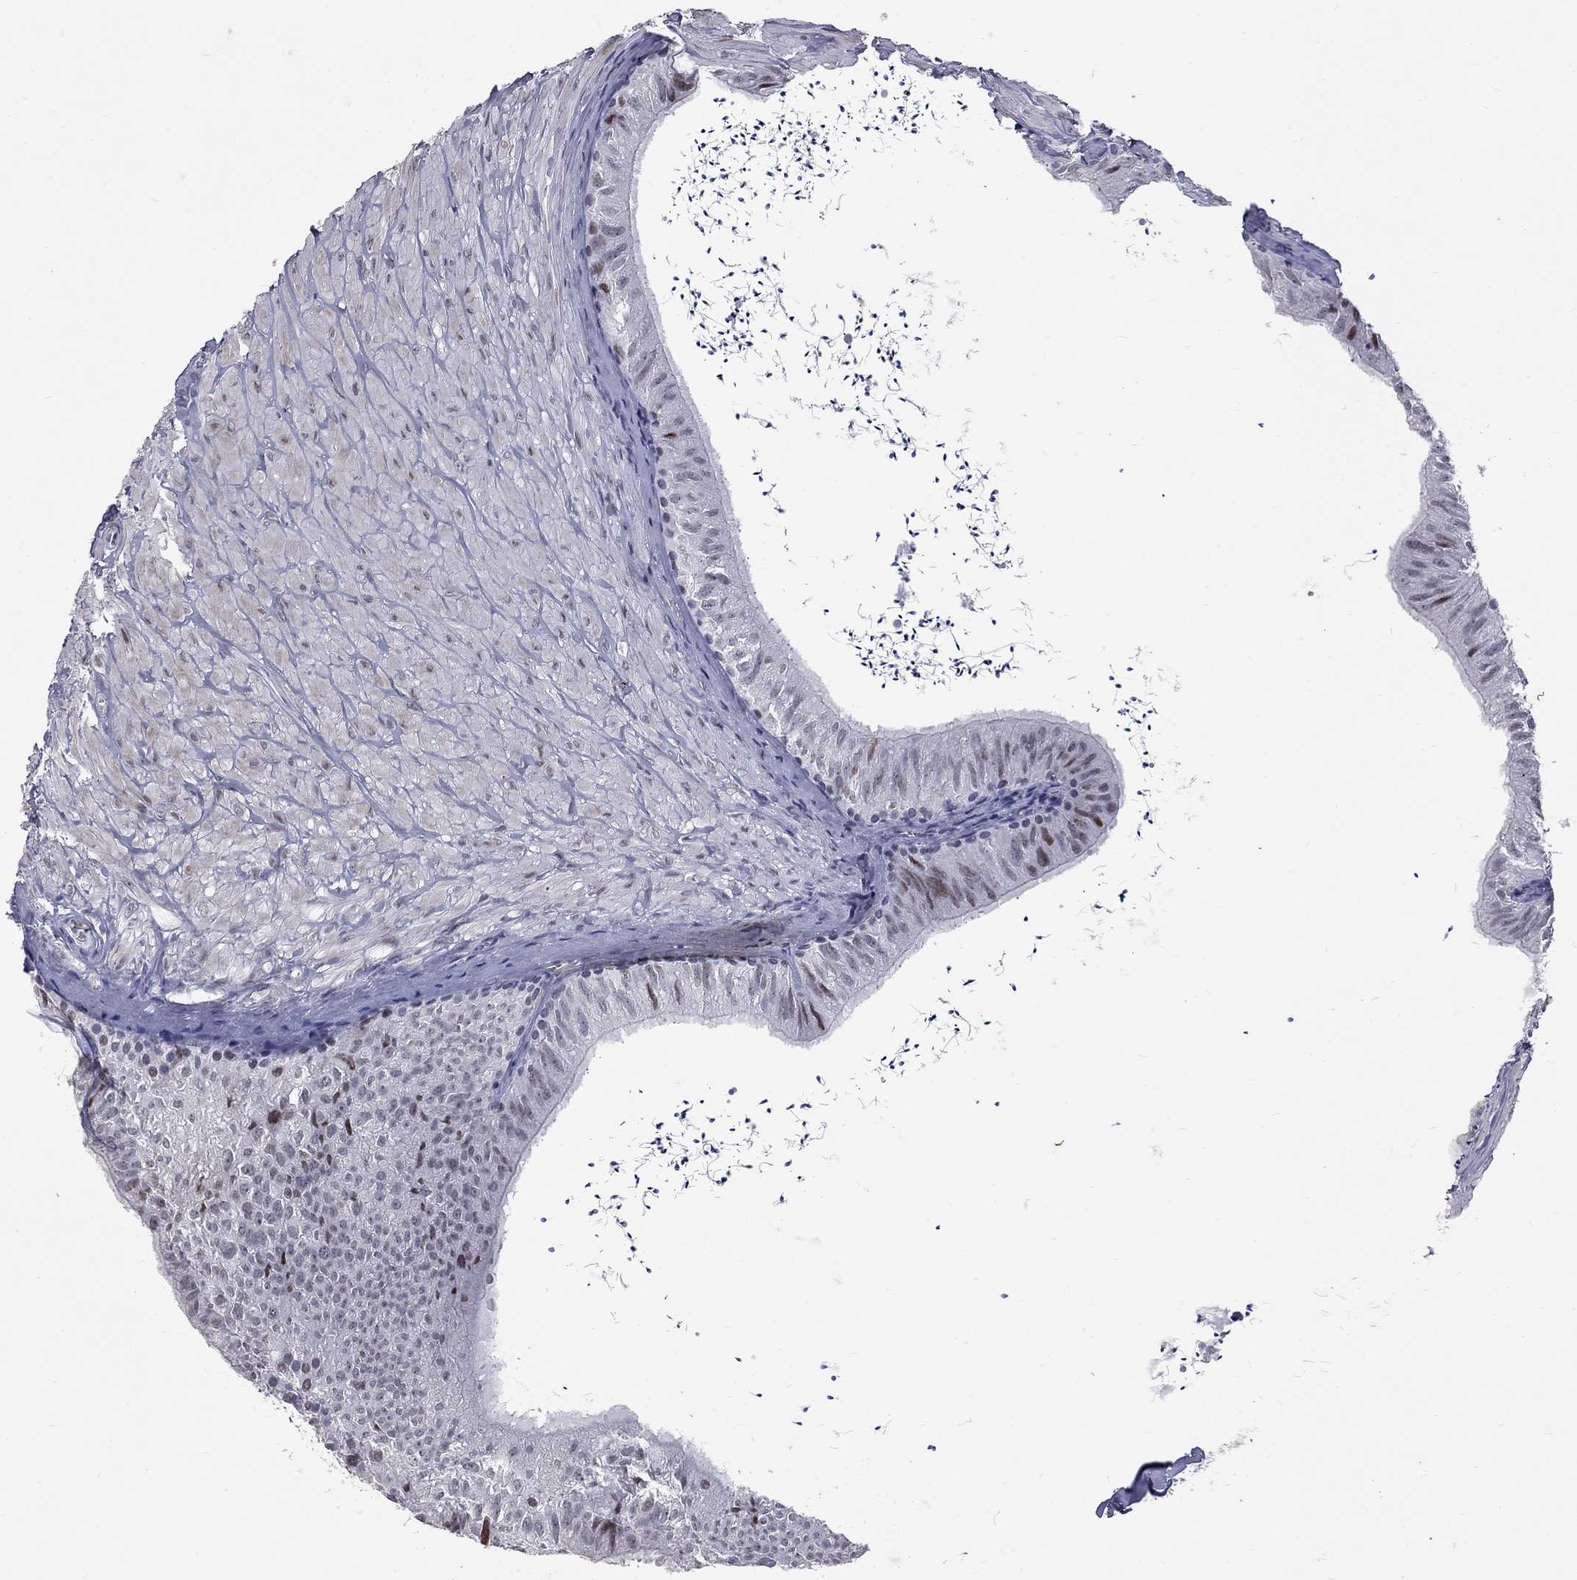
{"staining": {"intensity": "strong", "quantity": "<25%", "location": "nuclear"}, "tissue": "epididymis", "cell_type": "Glandular cells", "image_type": "normal", "snomed": [{"axis": "morphology", "description": "Normal tissue, NOS"}, {"axis": "topography", "description": "Epididymis"}], "caption": "The micrograph demonstrates immunohistochemical staining of normal epididymis. There is strong nuclear expression is identified in about <25% of glandular cells. (DAB (3,3'-diaminobenzidine) IHC with brightfield microscopy, high magnification).", "gene": "ZNF154", "patient": {"sex": "male", "age": 32}}